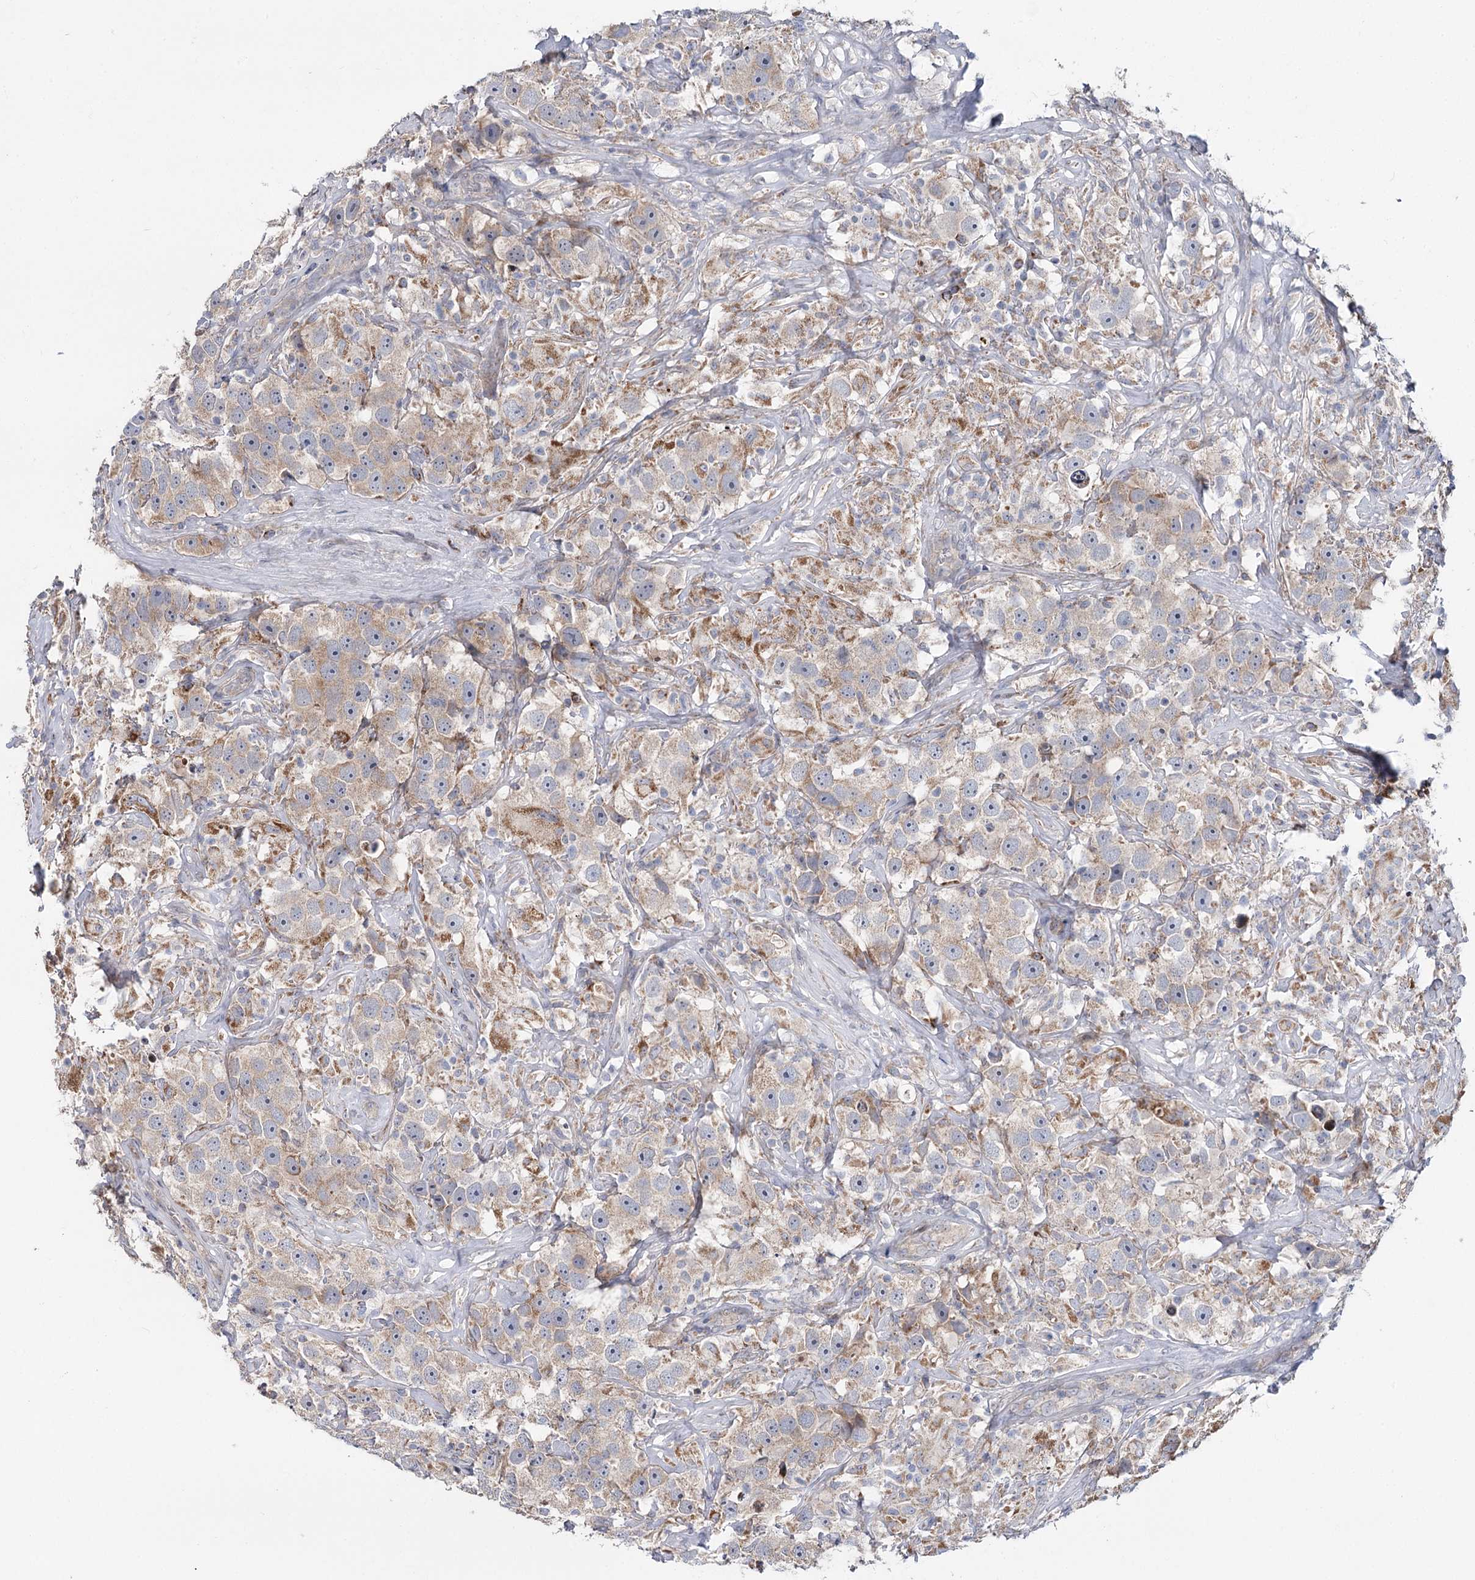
{"staining": {"intensity": "weak", "quantity": ">75%", "location": "cytoplasmic/membranous"}, "tissue": "testis cancer", "cell_type": "Tumor cells", "image_type": "cancer", "snomed": [{"axis": "morphology", "description": "Seminoma, NOS"}, {"axis": "topography", "description": "Testis"}], "caption": "Weak cytoplasmic/membranous protein expression is identified in about >75% of tumor cells in testis seminoma.", "gene": "PTGR1", "patient": {"sex": "male", "age": 49}}